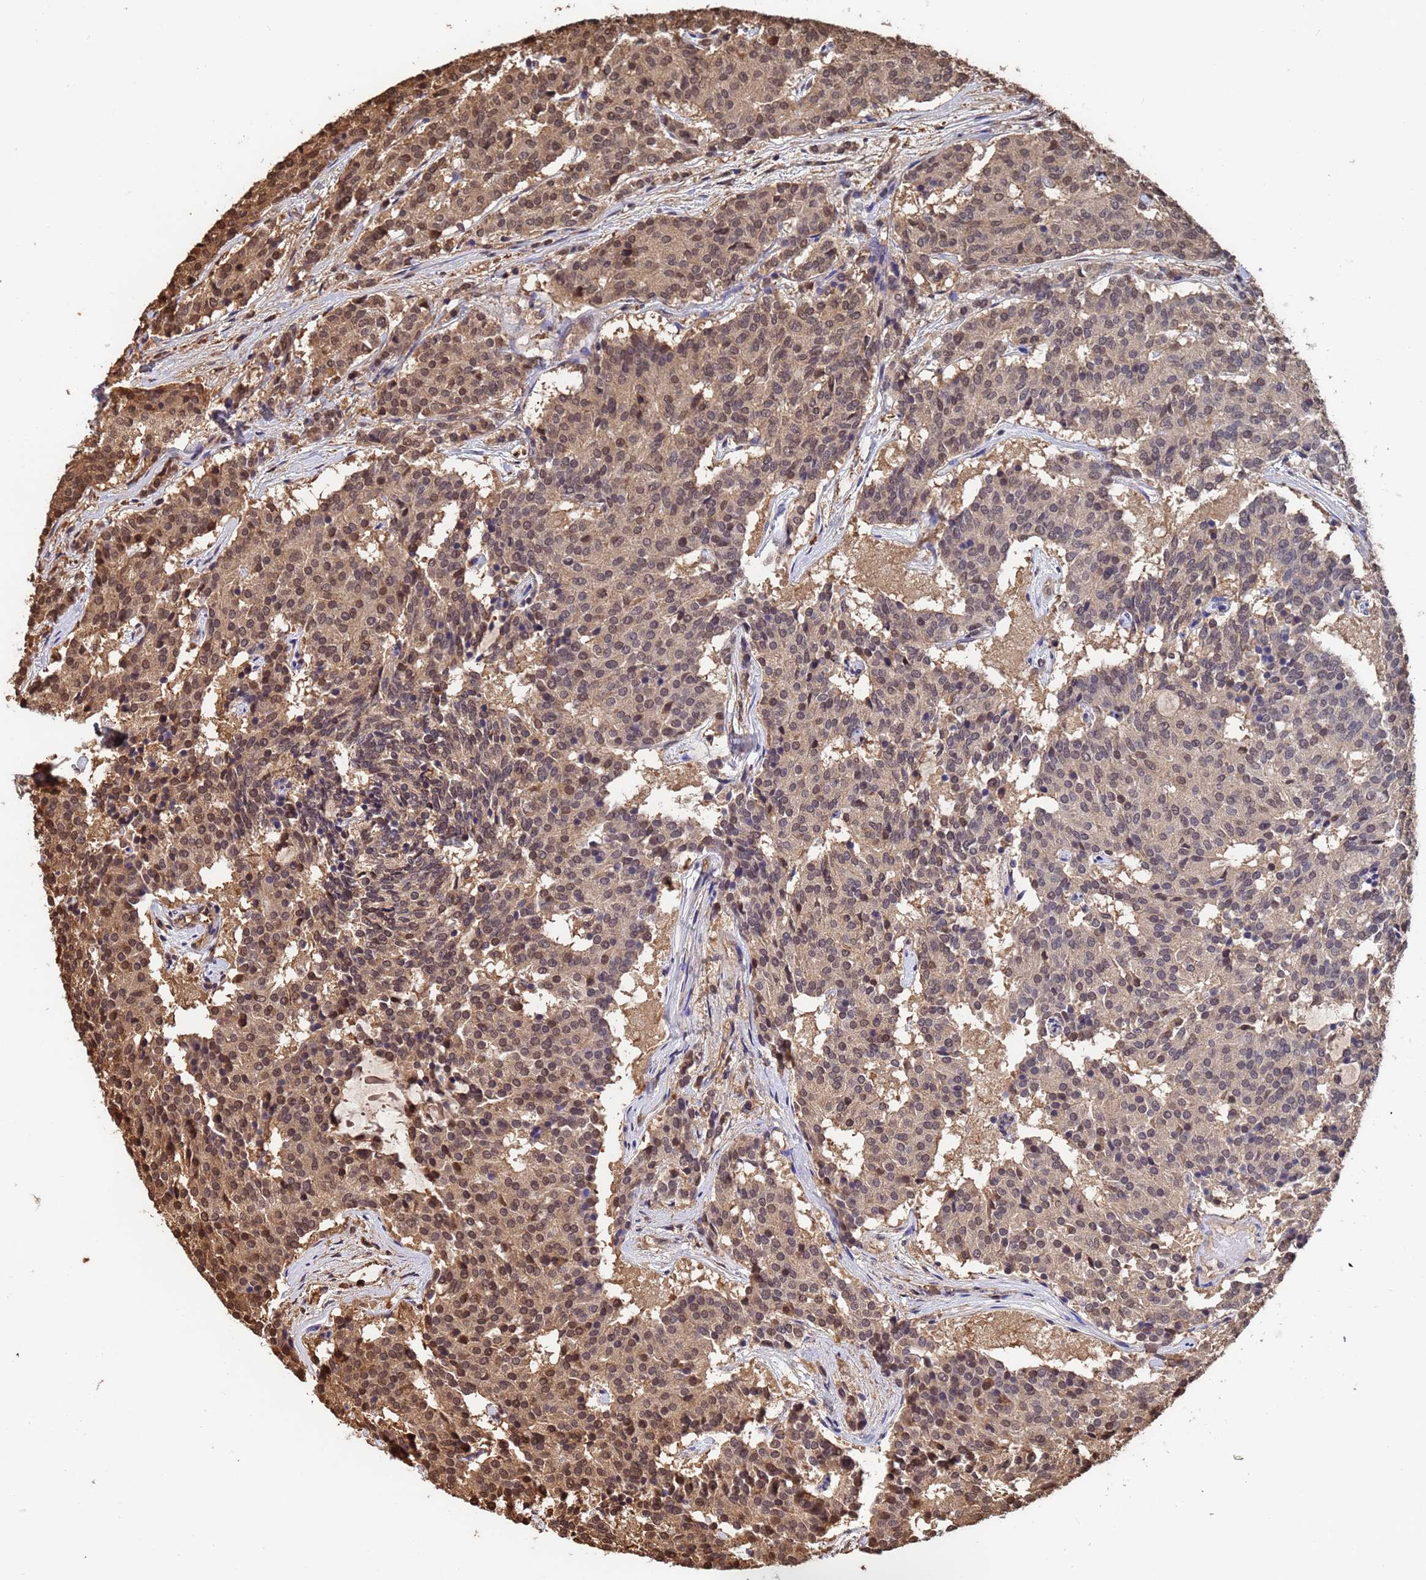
{"staining": {"intensity": "moderate", "quantity": "<25%", "location": "nuclear"}, "tissue": "carcinoid", "cell_type": "Tumor cells", "image_type": "cancer", "snomed": [{"axis": "morphology", "description": "Carcinoid, malignant, NOS"}, {"axis": "topography", "description": "Pancreas"}], "caption": "Tumor cells reveal low levels of moderate nuclear expression in approximately <25% of cells in carcinoid.", "gene": "SUMO4", "patient": {"sex": "female", "age": 54}}